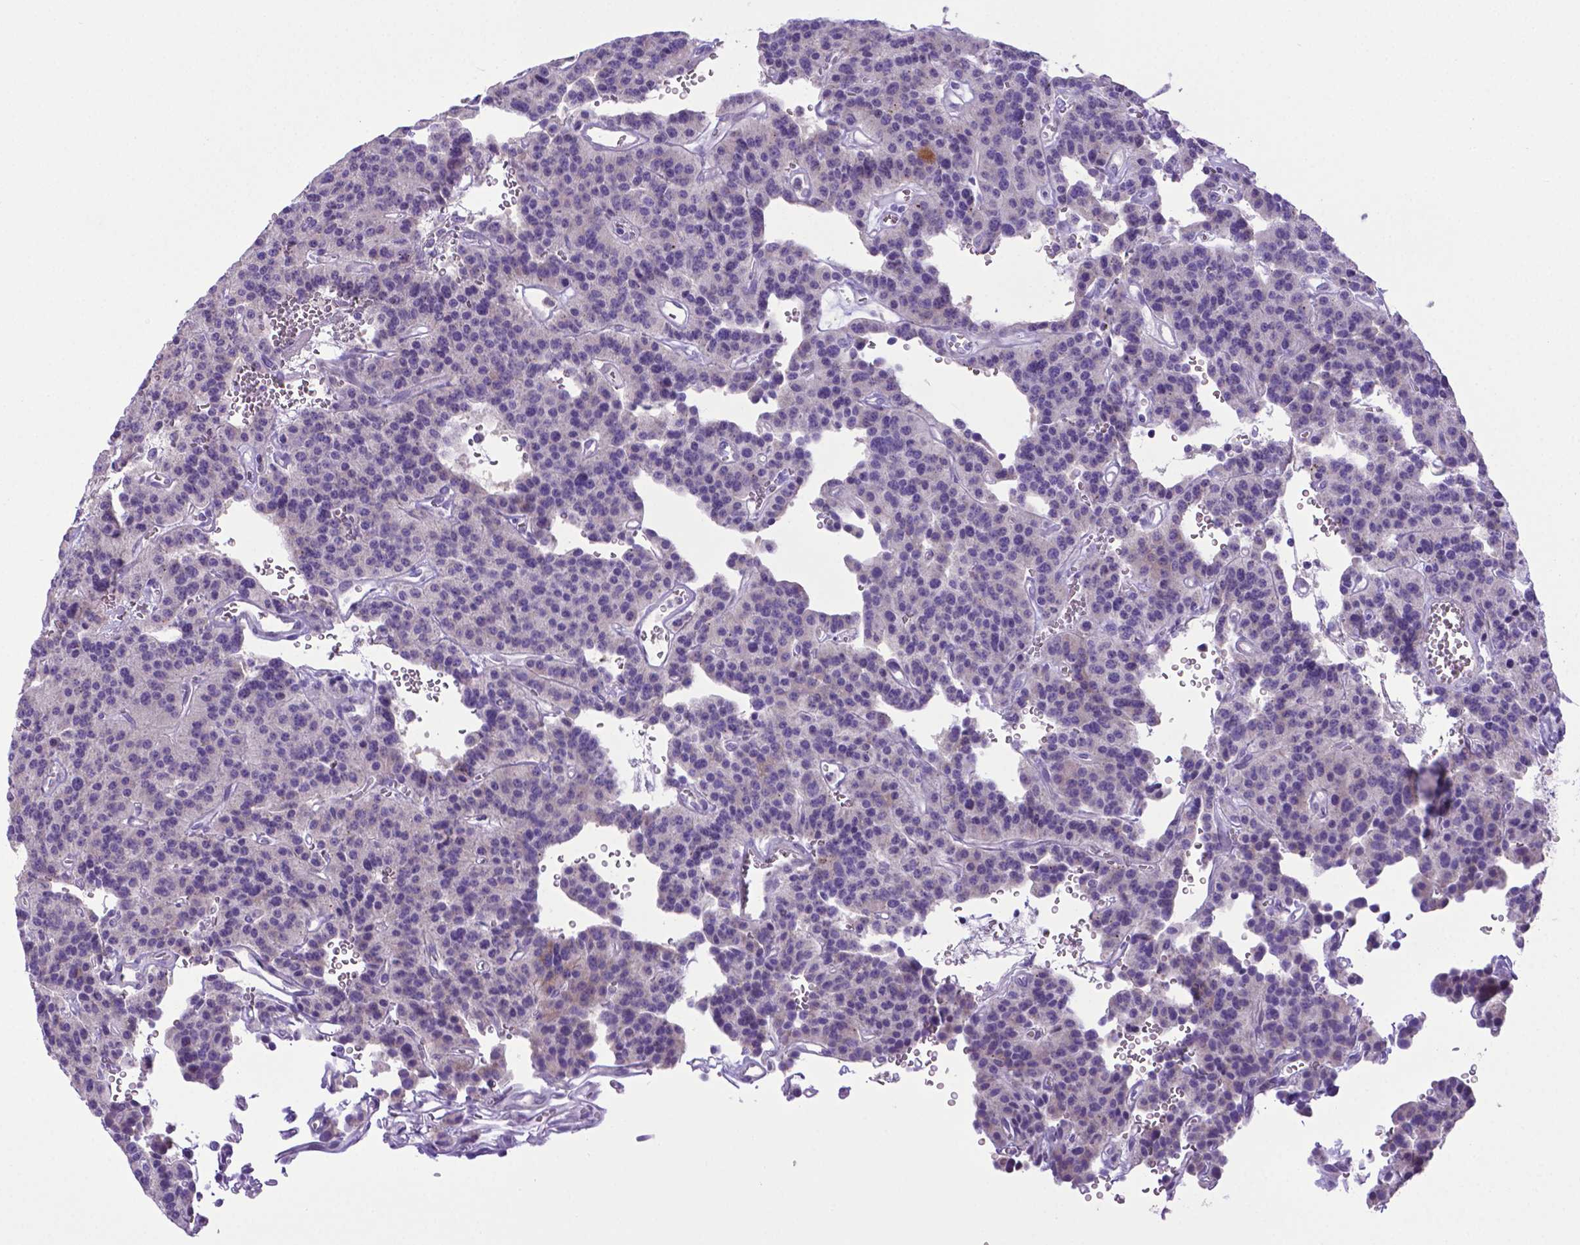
{"staining": {"intensity": "negative", "quantity": "none", "location": "none"}, "tissue": "carcinoid", "cell_type": "Tumor cells", "image_type": "cancer", "snomed": [{"axis": "morphology", "description": "Carcinoid, malignant, NOS"}, {"axis": "topography", "description": "Lung"}], "caption": "Immunohistochemical staining of carcinoid displays no significant positivity in tumor cells.", "gene": "ADRA2B", "patient": {"sex": "female", "age": 71}}